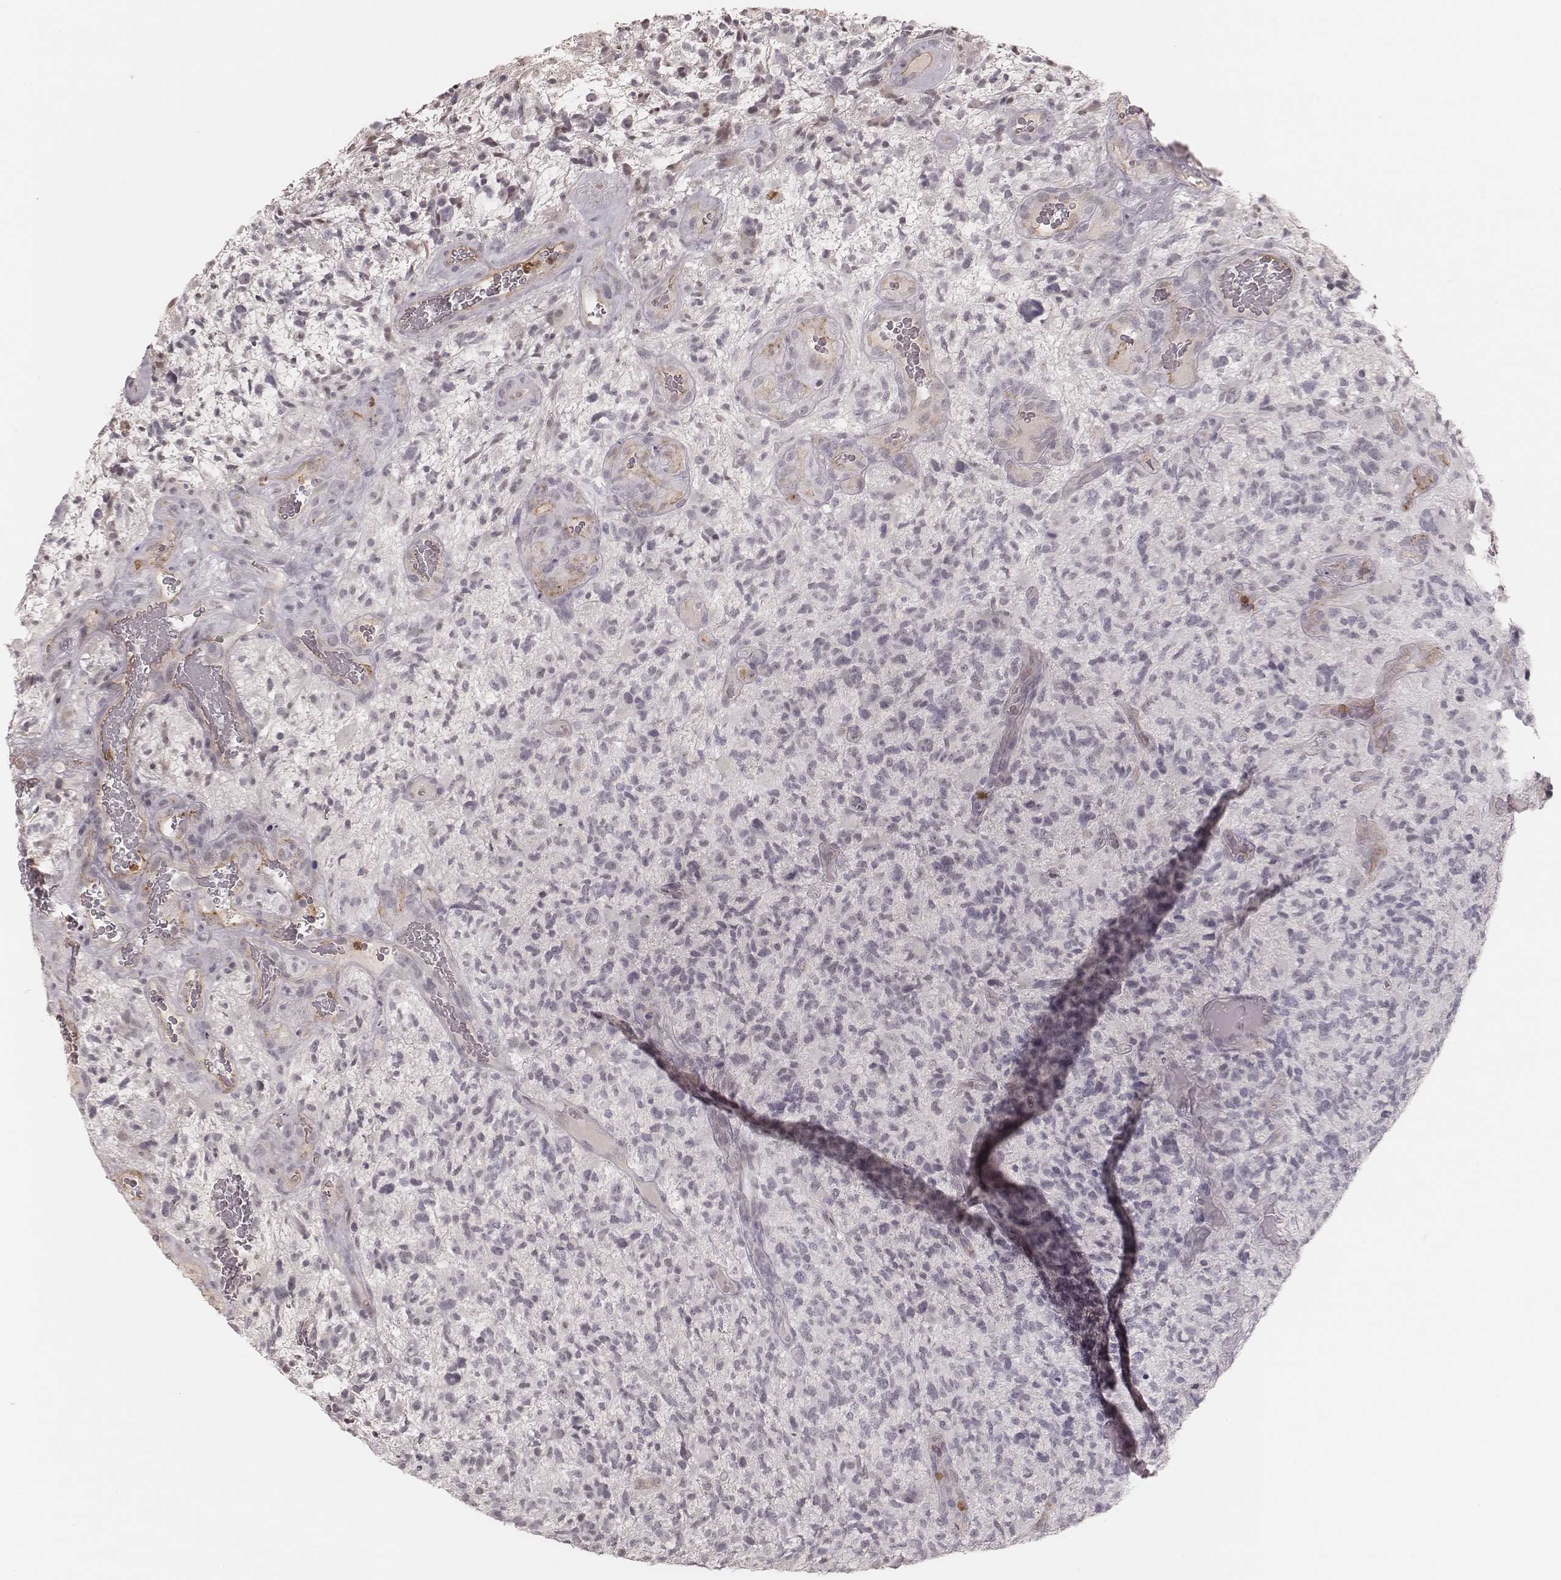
{"staining": {"intensity": "negative", "quantity": "none", "location": "none"}, "tissue": "glioma", "cell_type": "Tumor cells", "image_type": "cancer", "snomed": [{"axis": "morphology", "description": "Glioma, malignant, High grade"}, {"axis": "topography", "description": "Brain"}], "caption": "A micrograph of human high-grade glioma (malignant) is negative for staining in tumor cells.", "gene": "KITLG", "patient": {"sex": "female", "age": 71}}